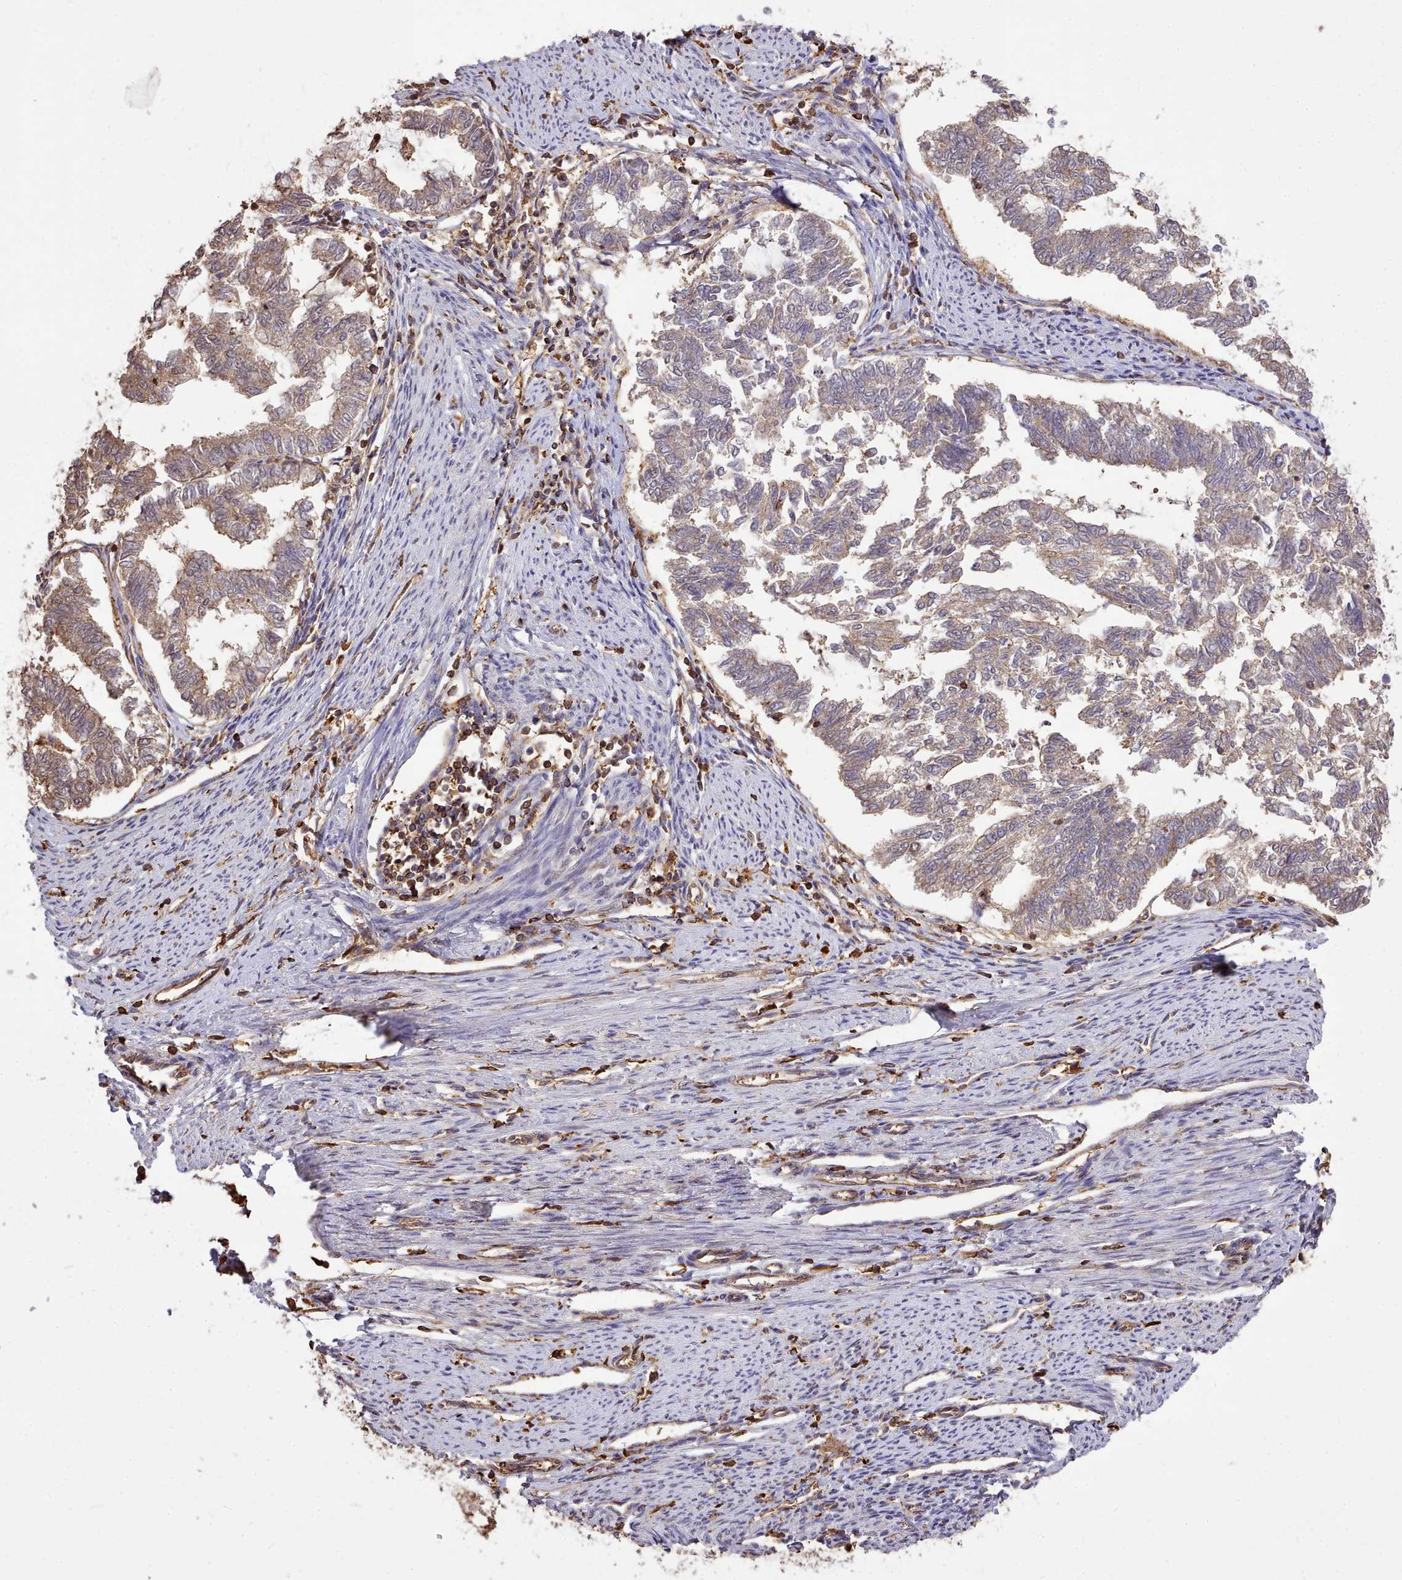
{"staining": {"intensity": "weak", "quantity": "25%-75%", "location": "cytoplasmic/membranous"}, "tissue": "endometrial cancer", "cell_type": "Tumor cells", "image_type": "cancer", "snomed": [{"axis": "morphology", "description": "Adenocarcinoma, NOS"}, {"axis": "topography", "description": "Endometrium"}], "caption": "Endometrial adenocarcinoma tissue displays weak cytoplasmic/membranous positivity in approximately 25%-75% of tumor cells, visualized by immunohistochemistry.", "gene": "CAPZA1", "patient": {"sex": "female", "age": 79}}